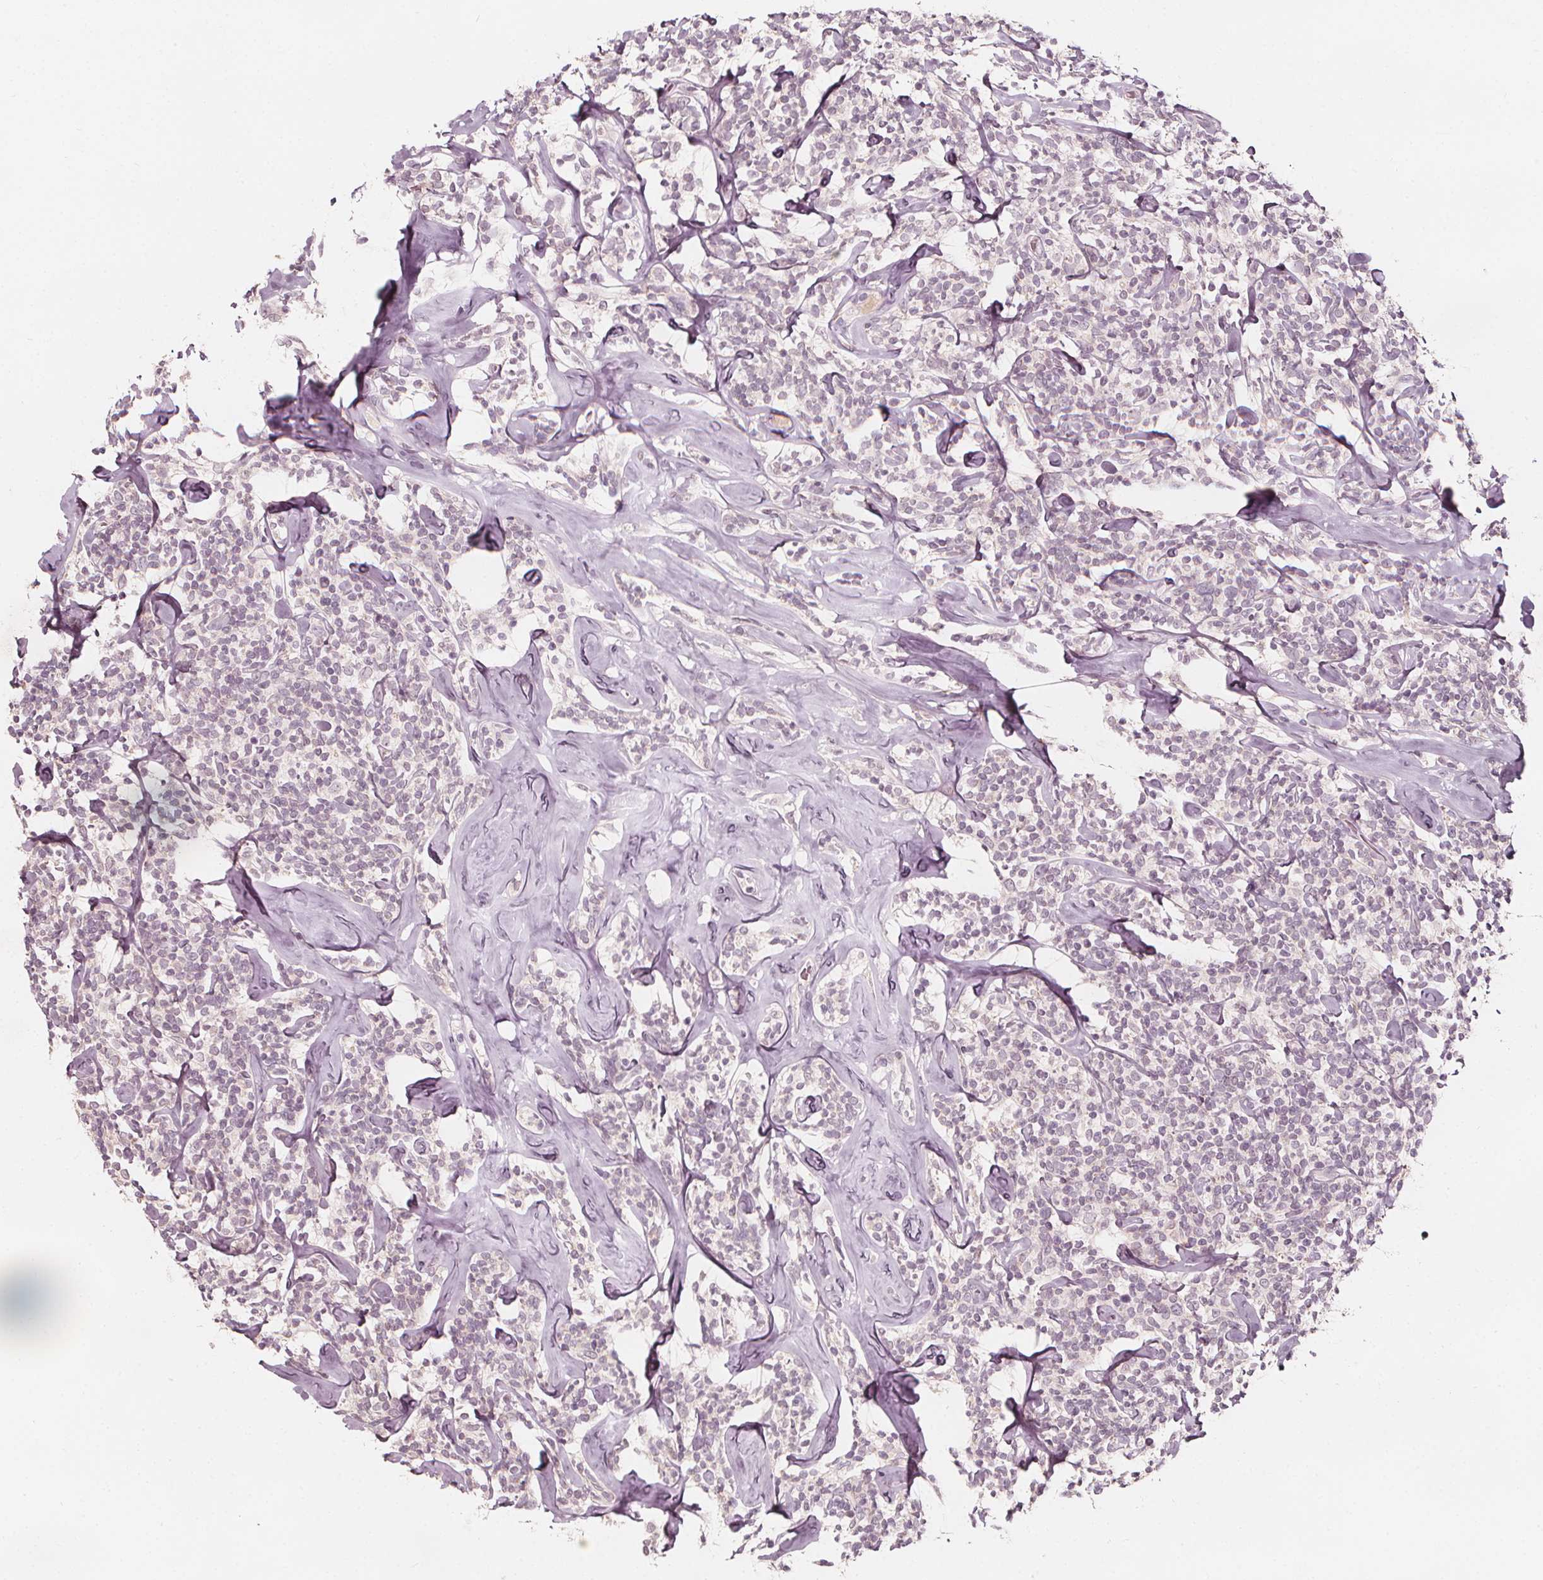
{"staining": {"intensity": "negative", "quantity": "none", "location": "none"}, "tissue": "lymphoma", "cell_type": "Tumor cells", "image_type": "cancer", "snomed": [{"axis": "morphology", "description": "Malignant lymphoma, non-Hodgkin's type, Low grade"}, {"axis": "topography", "description": "Lymph node"}], "caption": "A photomicrograph of human low-grade malignant lymphoma, non-Hodgkin's type is negative for staining in tumor cells.", "gene": "NPC1L1", "patient": {"sex": "female", "age": 56}}